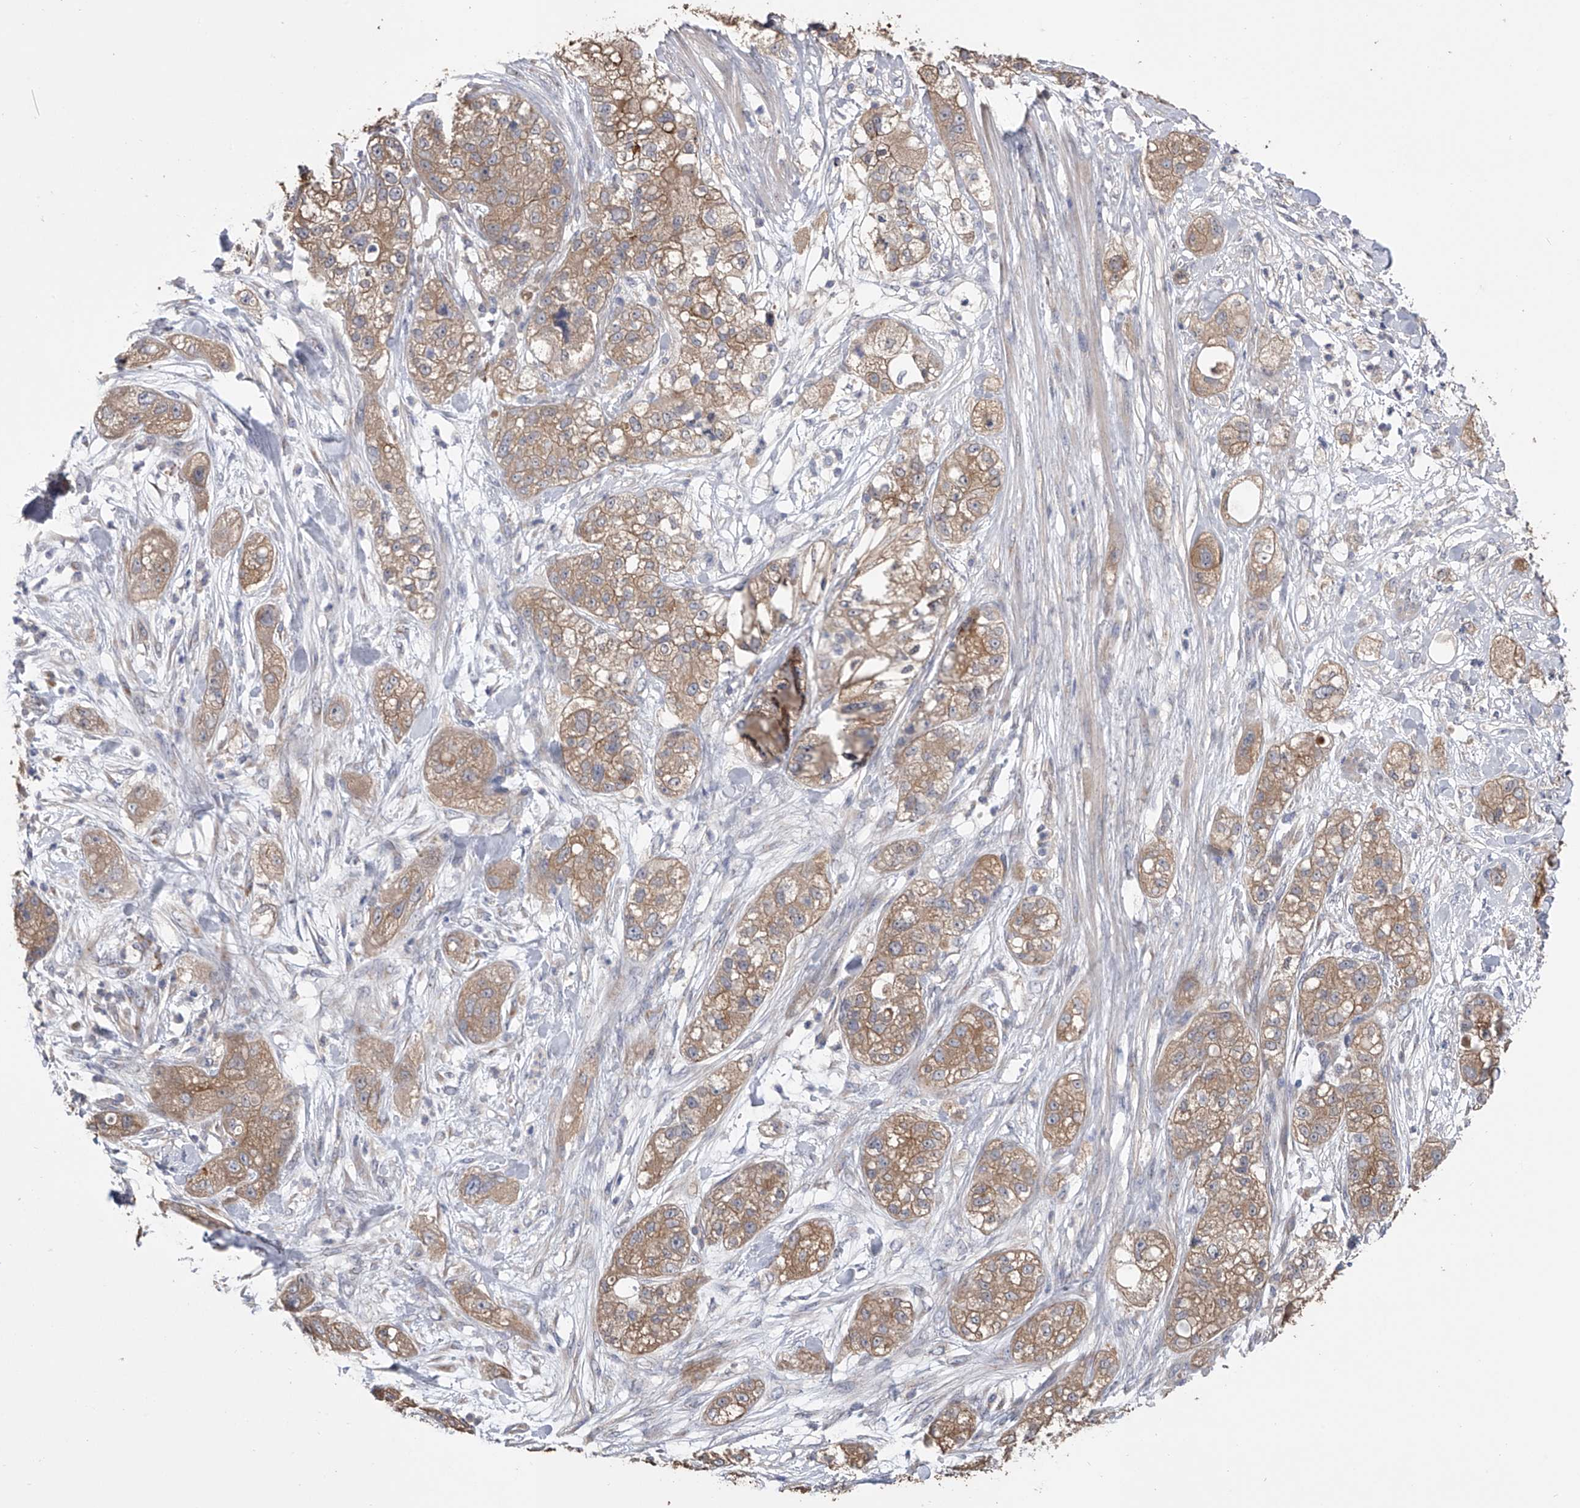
{"staining": {"intensity": "moderate", "quantity": ">75%", "location": "cytoplasmic/membranous"}, "tissue": "pancreatic cancer", "cell_type": "Tumor cells", "image_type": "cancer", "snomed": [{"axis": "morphology", "description": "Adenocarcinoma, NOS"}, {"axis": "topography", "description": "Pancreas"}], "caption": "IHC of human pancreatic cancer (adenocarcinoma) displays medium levels of moderate cytoplasmic/membranous positivity in about >75% of tumor cells. (DAB = brown stain, brightfield microscopy at high magnification).", "gene": "ZNF343", "patient": {"sex": "female", "age": 78}}